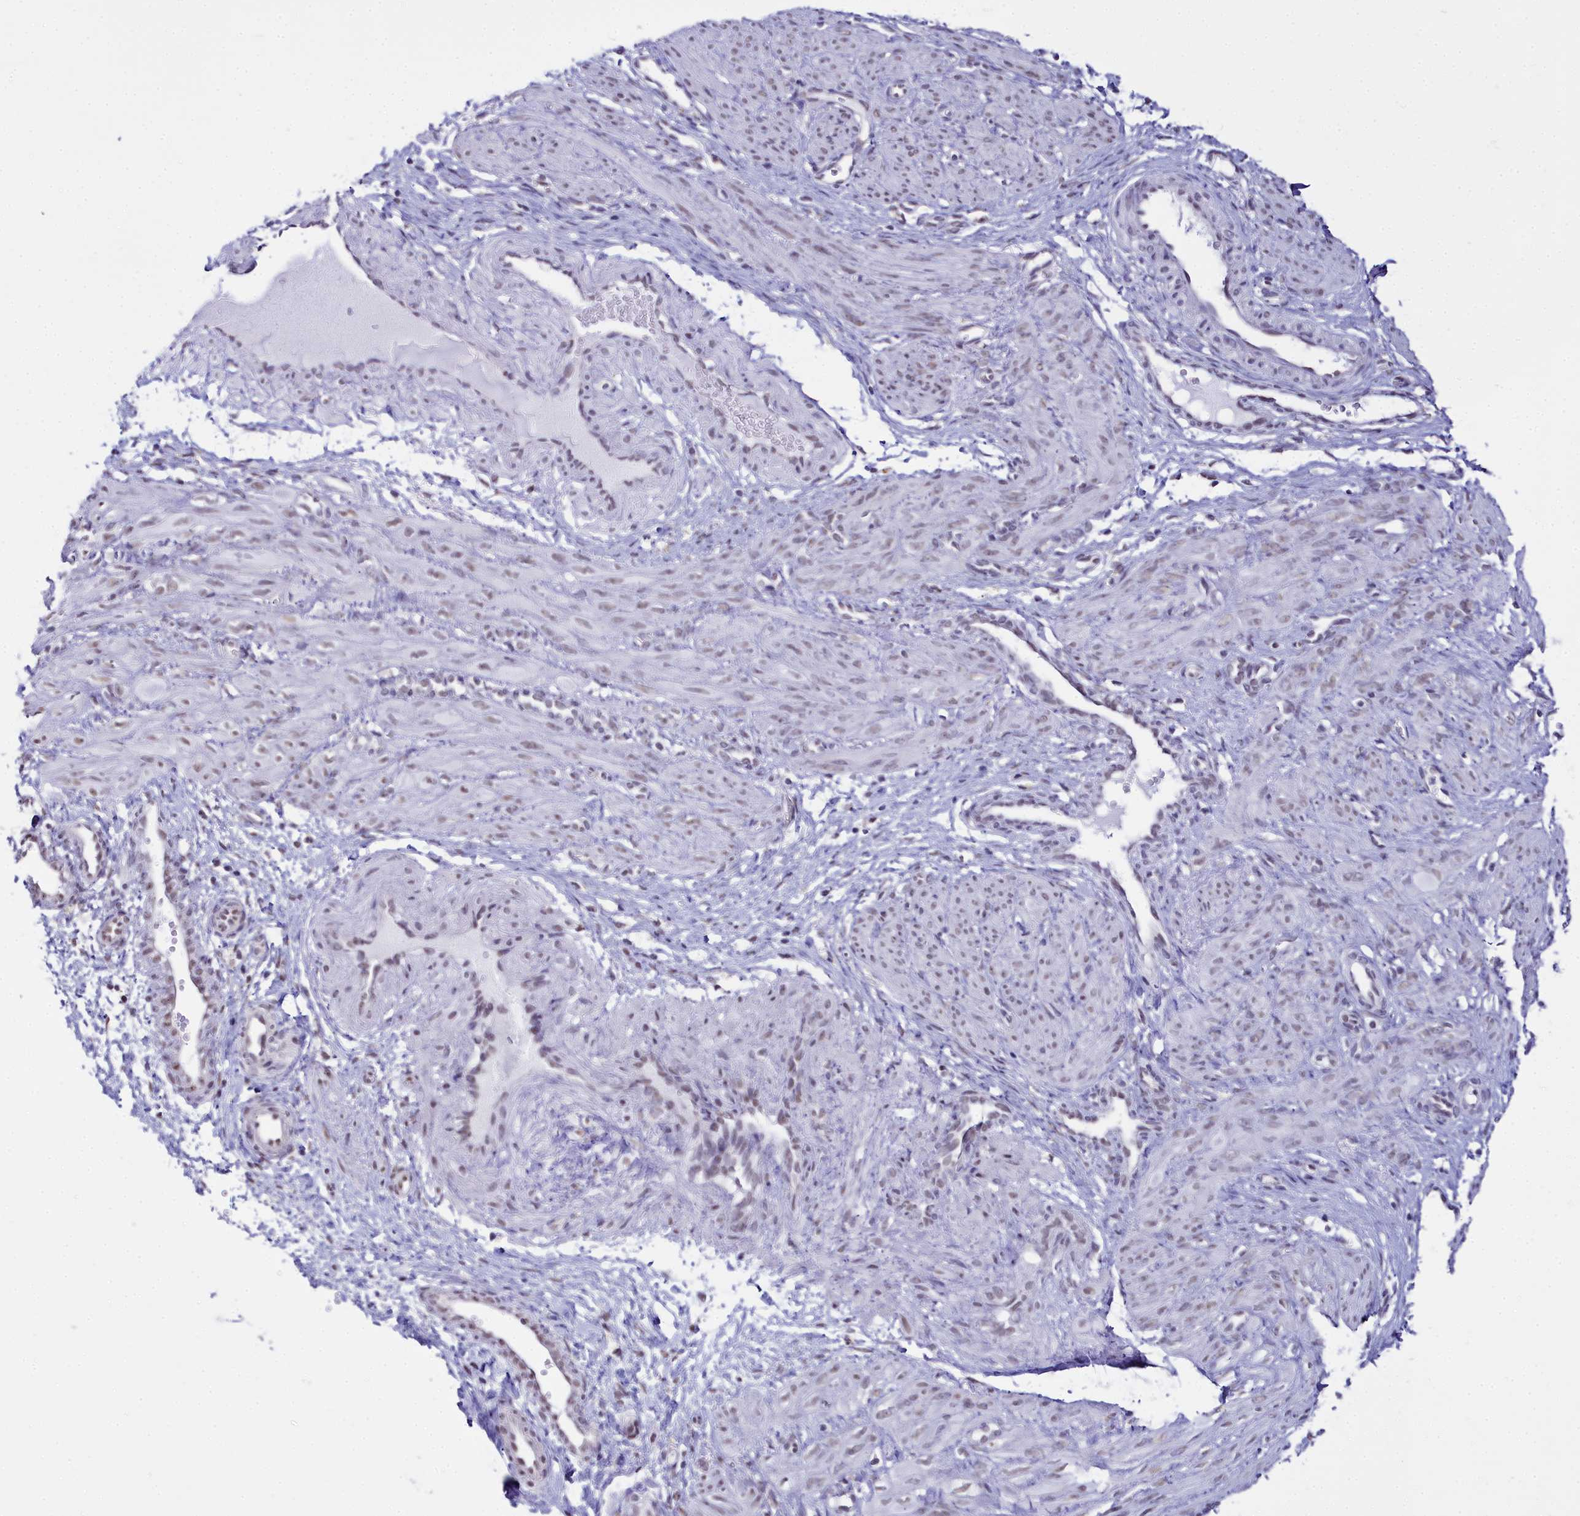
{"staining": {"intensity": "weak", "quantity": ">75%", "location": "nuclear"}, "tissue": "smooth muscle", "cell_type": "Smooth muscle cells", "image_type": "normal", "snomed": [{"axis": "morphology", "description": "Normal tissue, NOS"}, {"axis": "topography", "description": "Endometrium"}], "caption": "Immunohistochemical staining of benign human smooth muscle reveals >75% levels of weak nuclear protein expression in about >75% of smooth muscle cells.", "gene": "RBM12", "patient": {"sex": "female", "age": 33}}